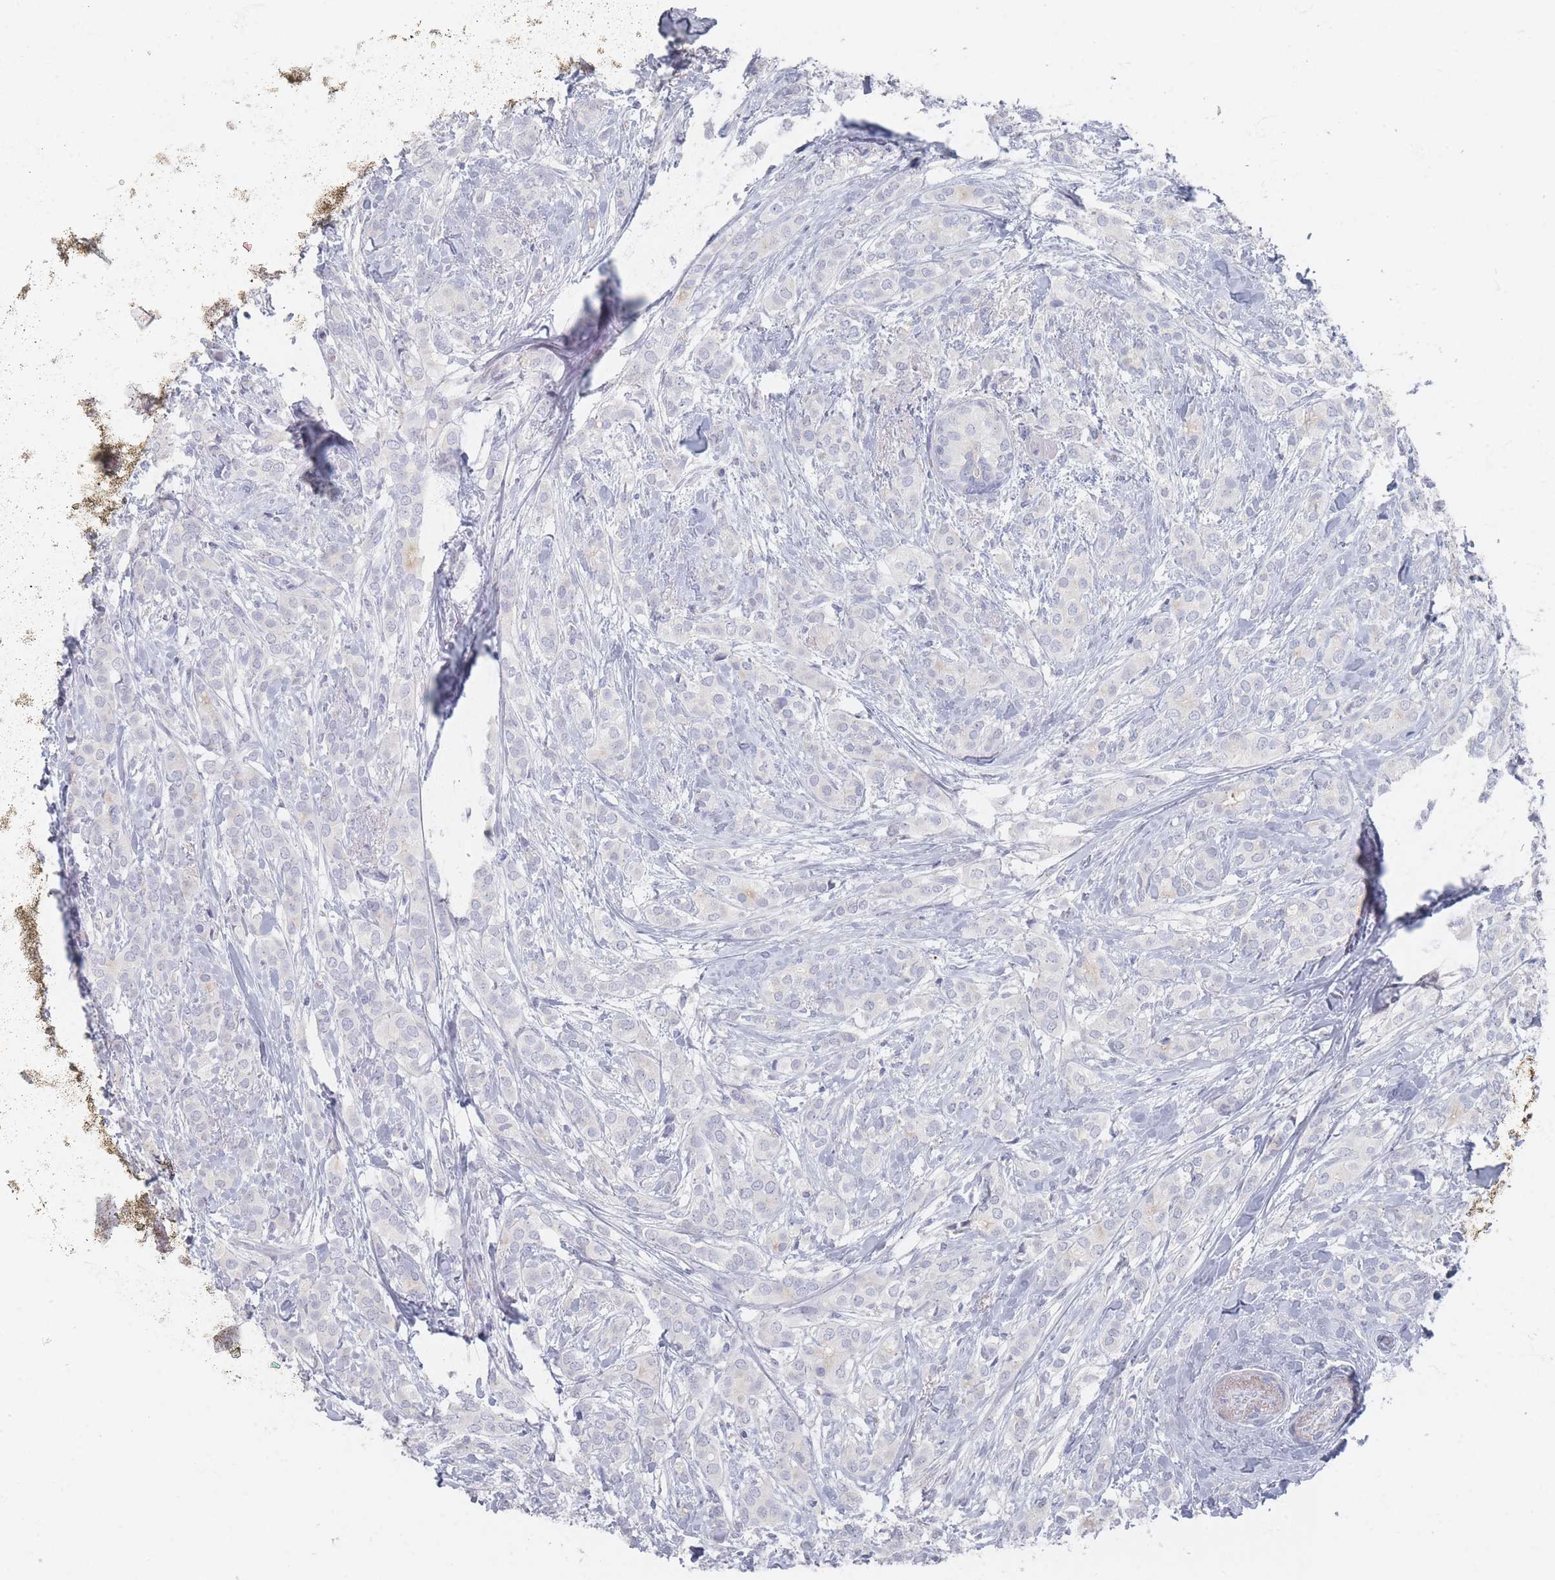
{"staining": {"intensity": "negative", "quantity": "none", "location": "none"}, "tissue": "breast cancer", "cell_type": "Tumor cells", "image_type": "cancer", "snomed": [{"axis": "morphology", "description": "Duct carcinoma"}, {"axis": "topography", "description": "Breast"}], "caption": "High magnification brightfield microscopy of infiltrating ductal carcinoma (breast) stained with DAB (brown) and counterstained with hematoxylin (blue): tumor cells show no significant expression.", "gene": "CD37", "patient": {"sex": "female", "age": 73}}